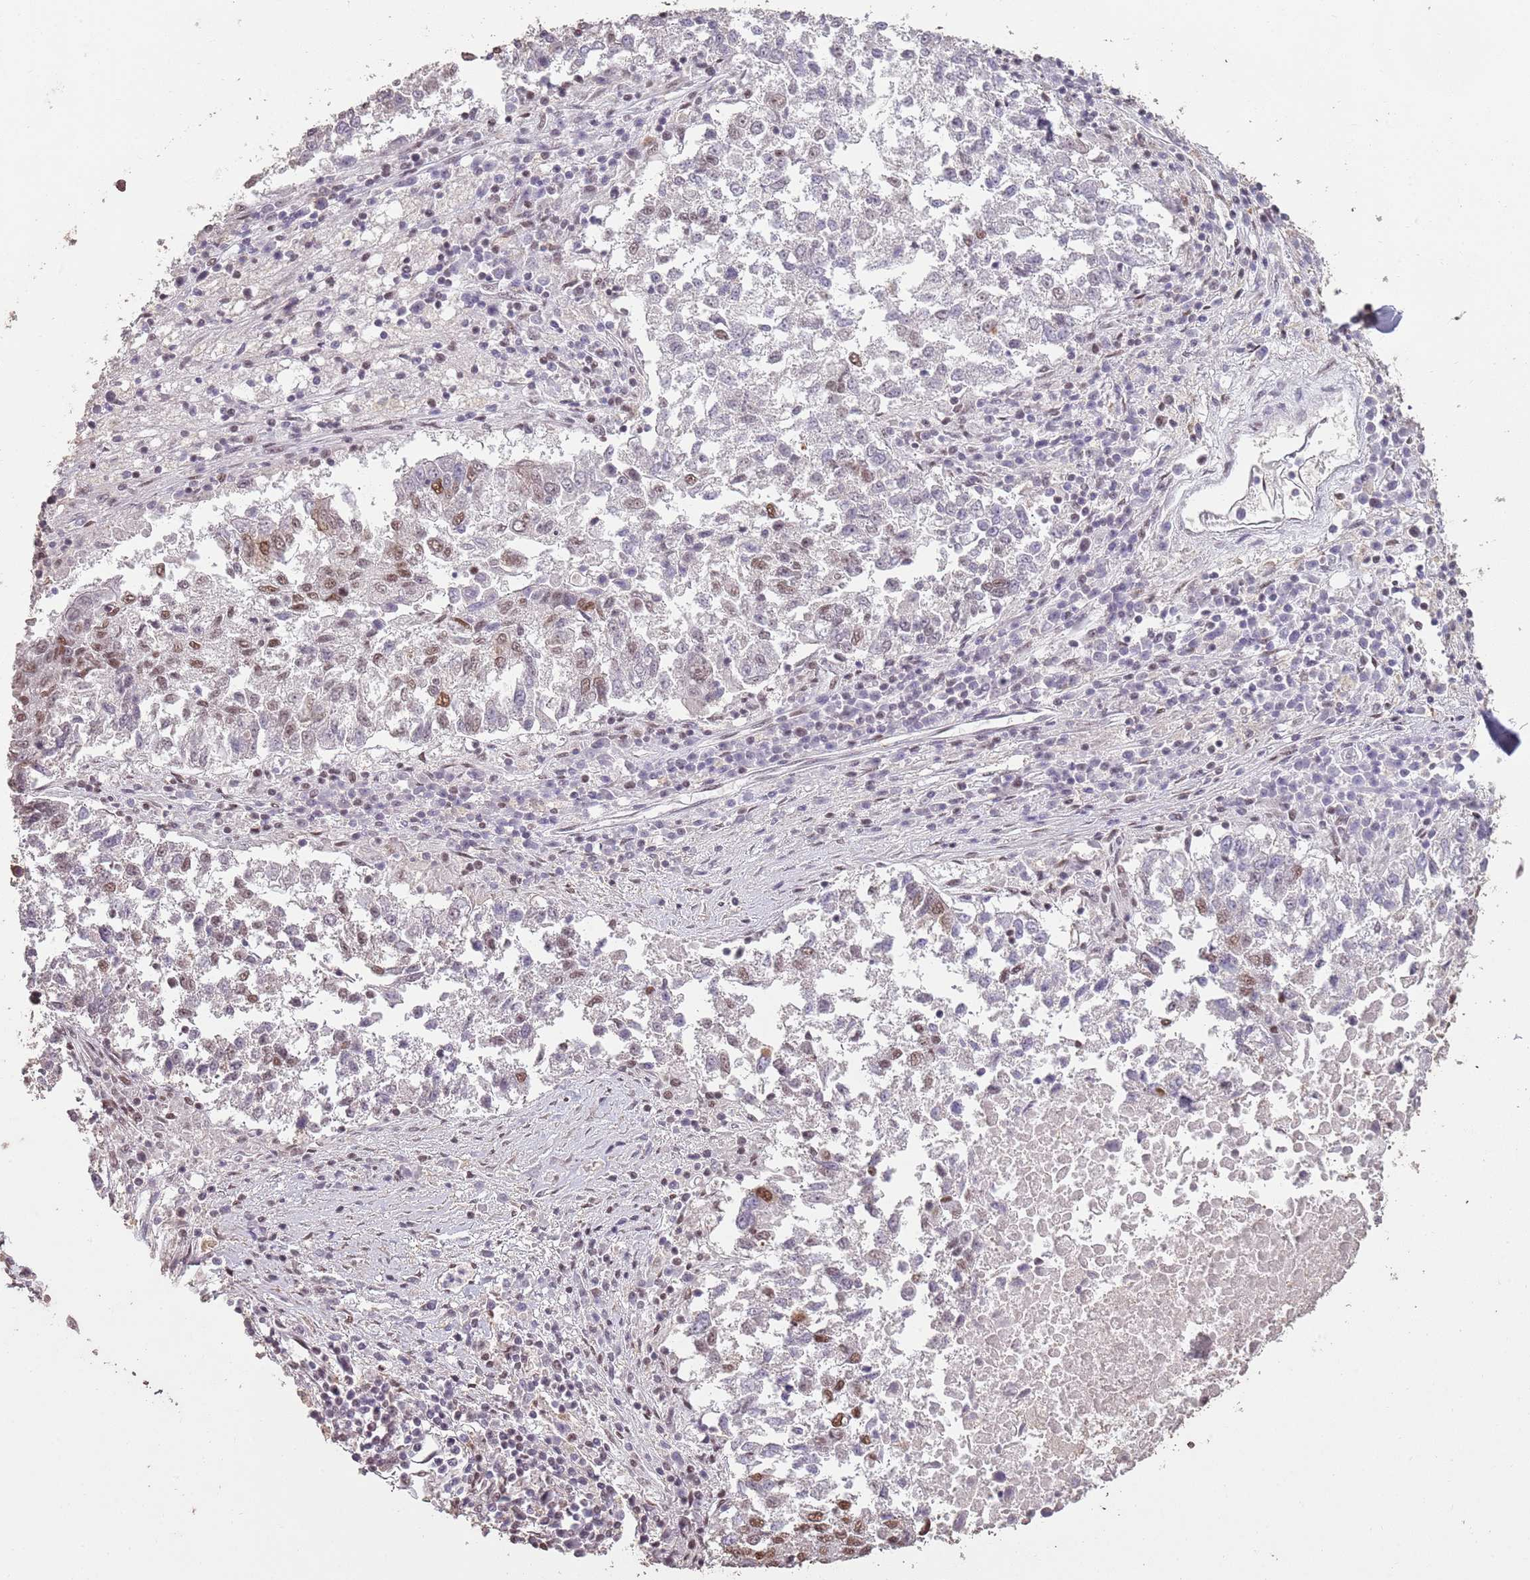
{"staining": {"intensity": "moderate", "quantity": "<25%", "location": "nuclear"}, "tissue": "lung cancer", "cell_type": "Tumor cells", "image_type": "cancer", "snomed": [{"axis": "morphology", "description": "Squamous cell carcinoma, NOS"}, {"axis": "topography", "description": "Lung"}], "caption": "Squamous cell carcinoma (lung) was stained to show a protein in brown. There is low levels of moderate nuclear staining in about <25% of tumor cells.", "gene": "ARL14EP", "patient": {"sex": "male", "age": 73}}